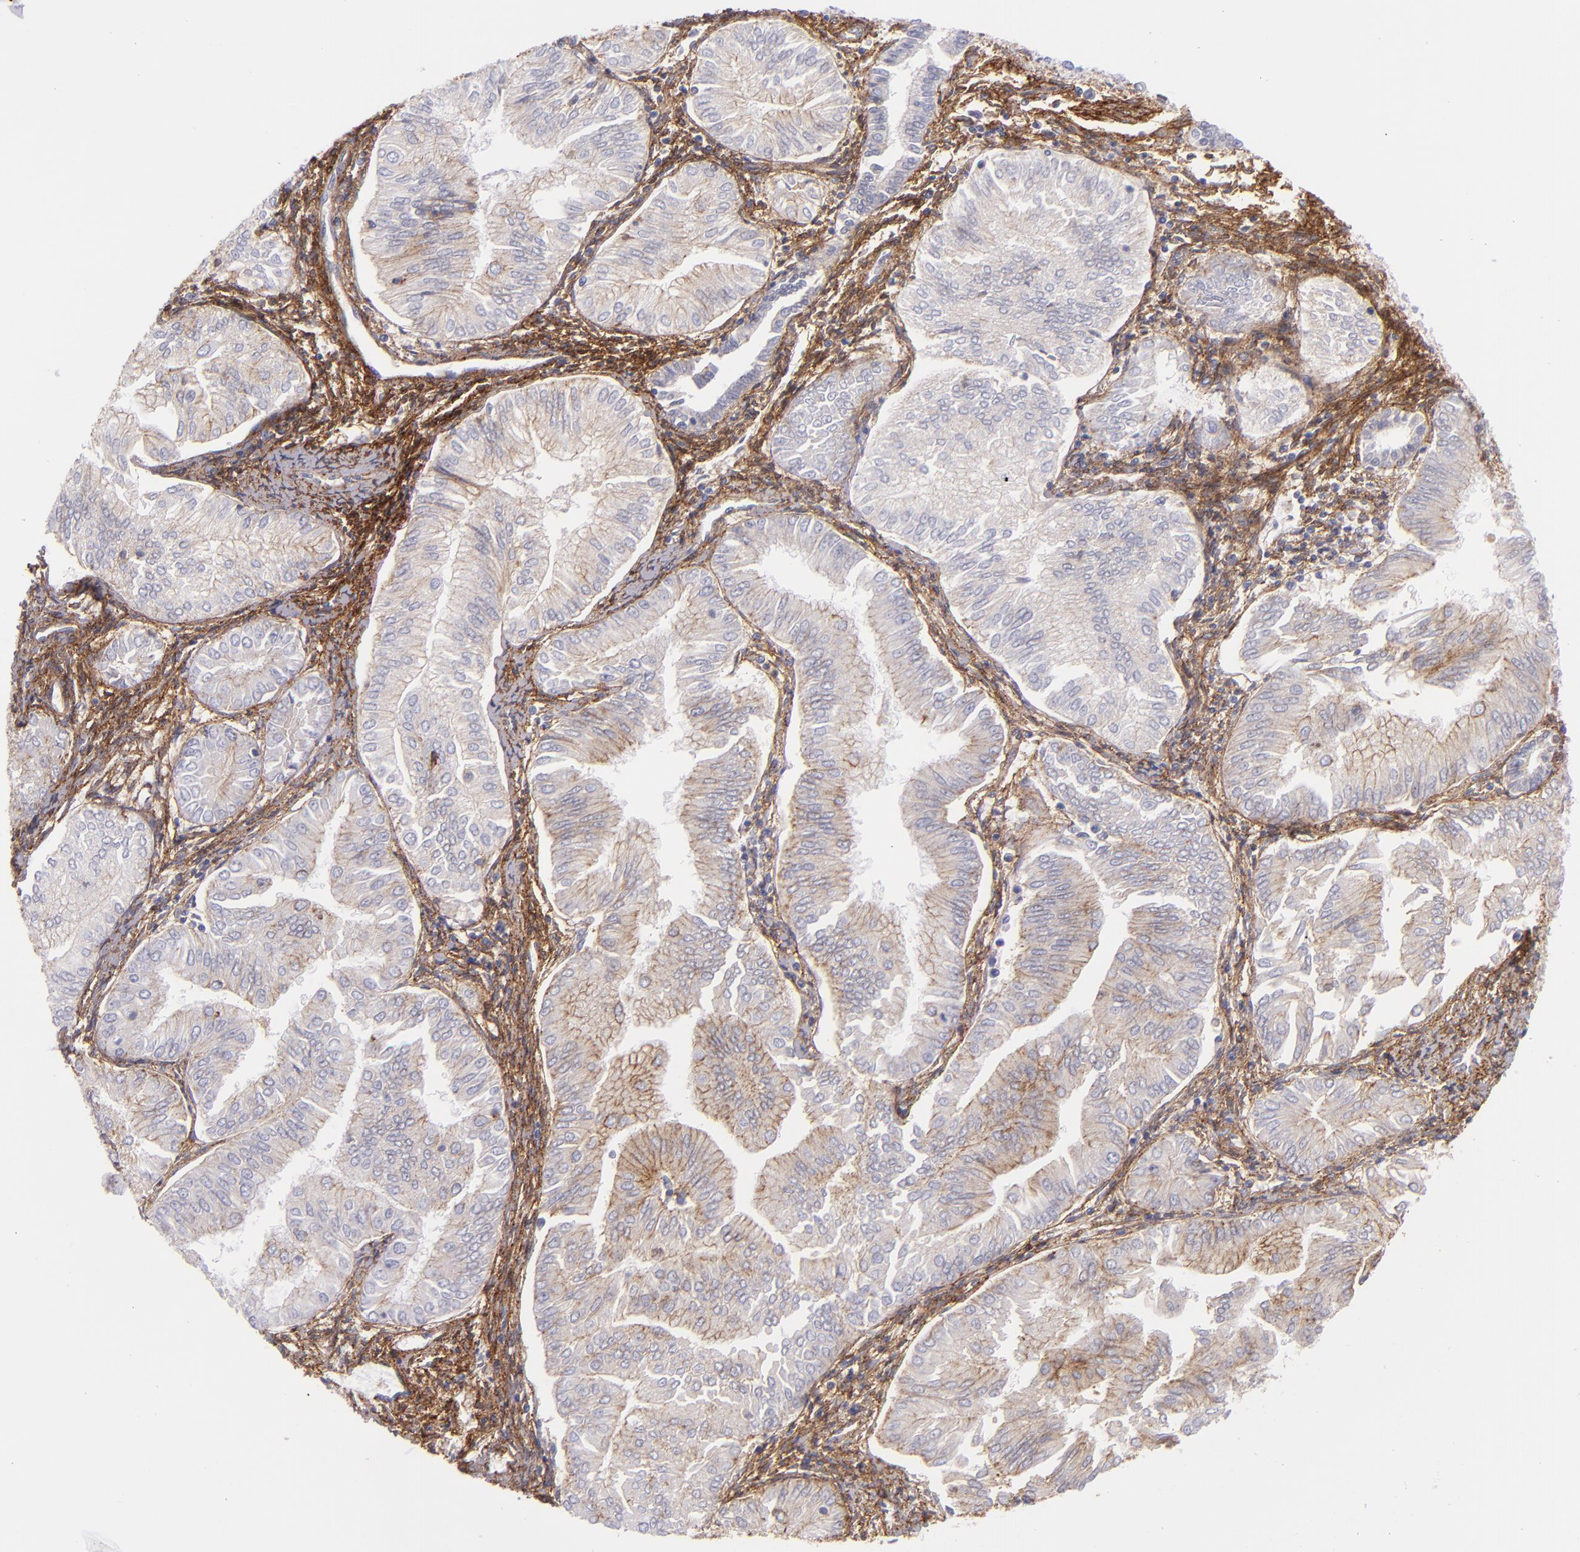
{"staining": {"intensity": "weak", "quantity": "25%-75%", "location": "cytoplasmic/membranous"}, "tissue": "endometrial cancer", "cell_type": "Tumor cells", "image_type": "cancer", "snomed": [{"axis": "morphology", "description": "Adenocarcinoma, NOS"}, {"axis": "topography", "description": "Endometrium"}], "caption": "Human adenocarcinoma (endometrial) stained with a protein marker reveals weak staining in tumor cells.", "gene": "CD81", "patient": {"sex": "female", "age": 53}}